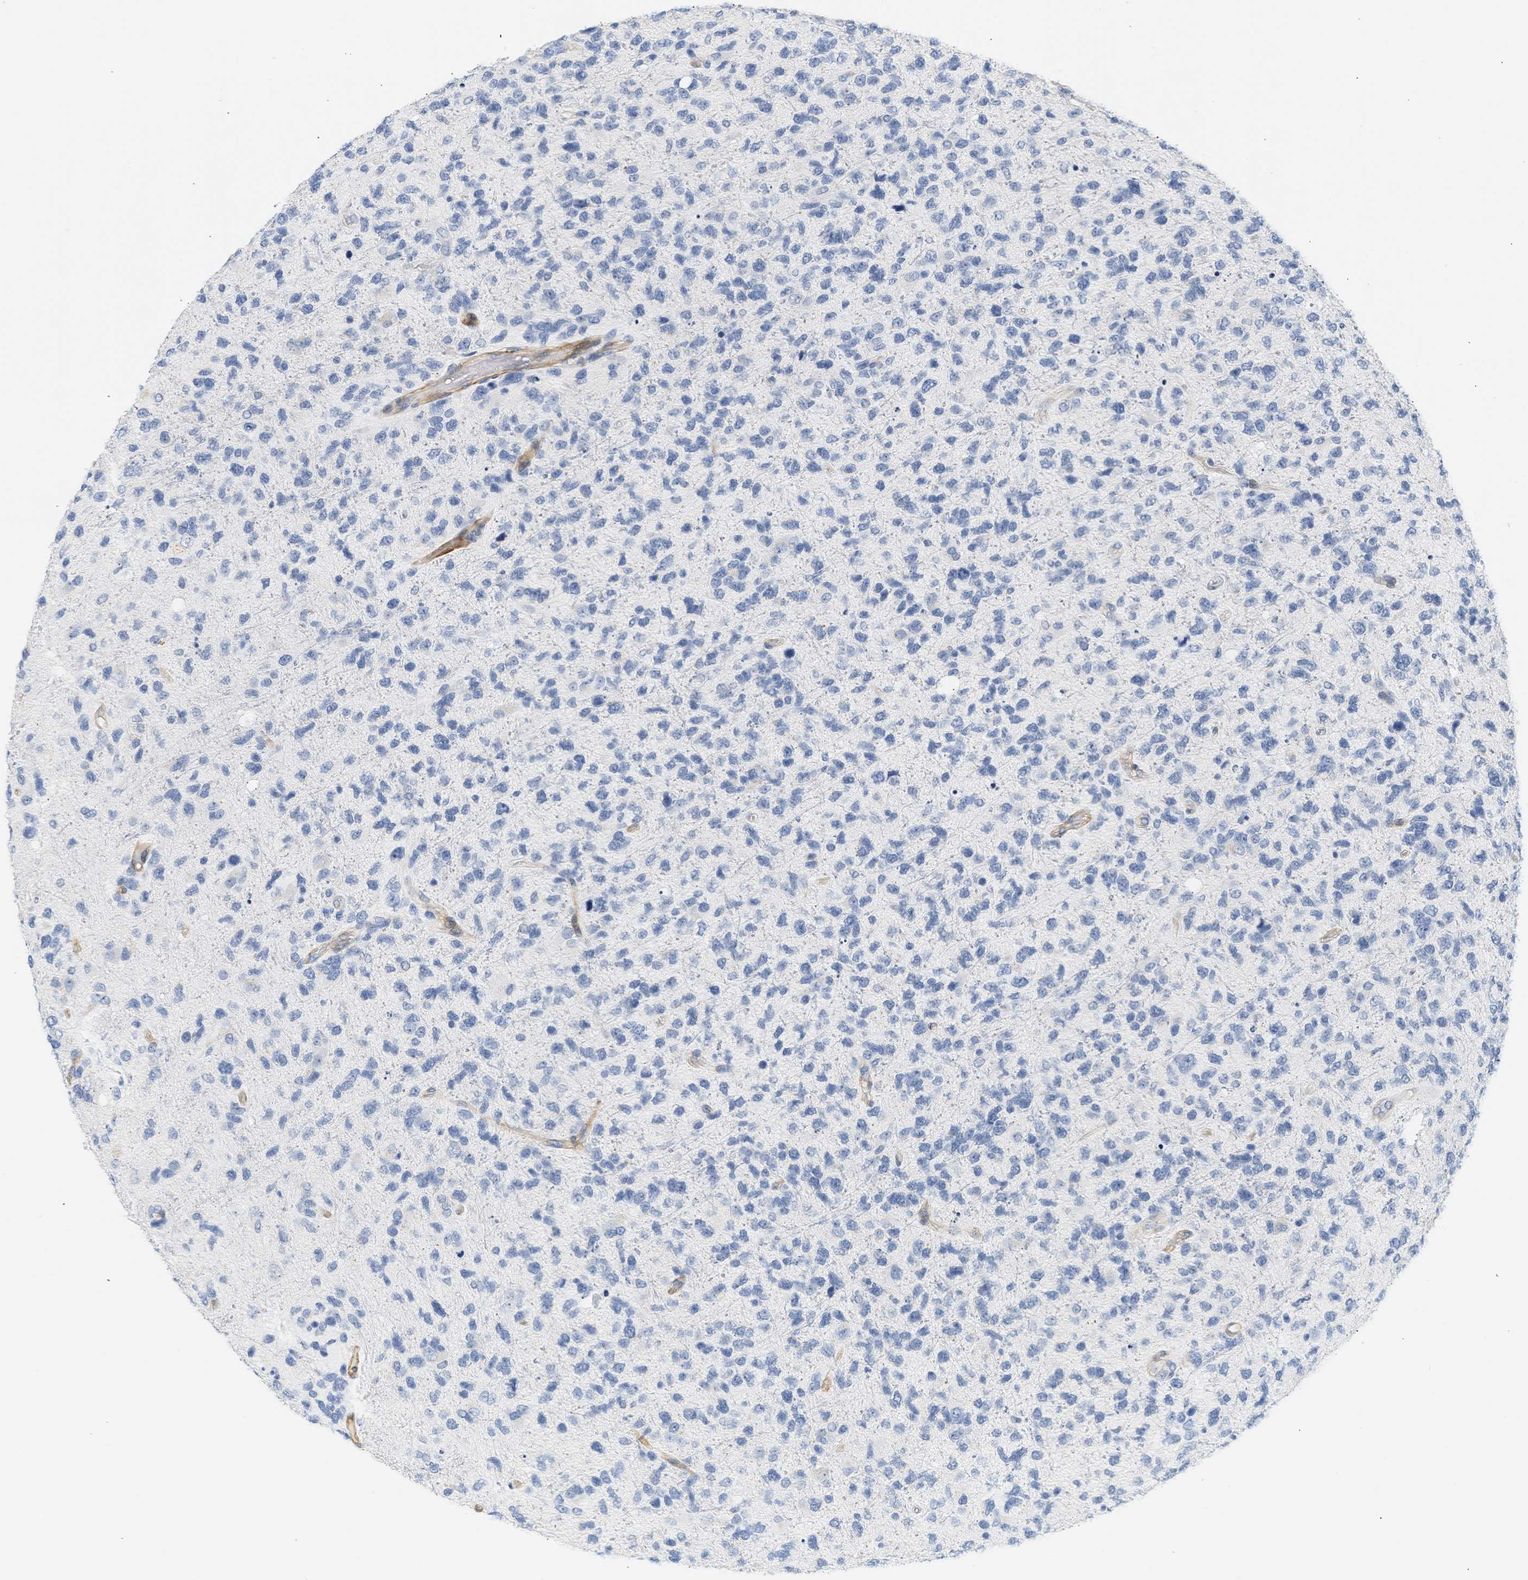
{"staining": {"intensity": "negative", "quantity": "none", "location": "none"}, "tissue": "glioma", "cell_type": "Tumor cells", "image_type": "cancer", "snomed": [{"axis": "morphology", "description": "Glioma, malignant, High grade"}, {"axis": "topography", "description": "Brain"}], "caption": "High magnification brightfield microscopy of glioma stained with DAB (3,3'-diaminobenzidine) (brown) and counterstained with hematoxylin (blue): tumor cells show no significant expression.", "gene": "SLC30A7", "patient": {"sex": "female", "age": 58}}